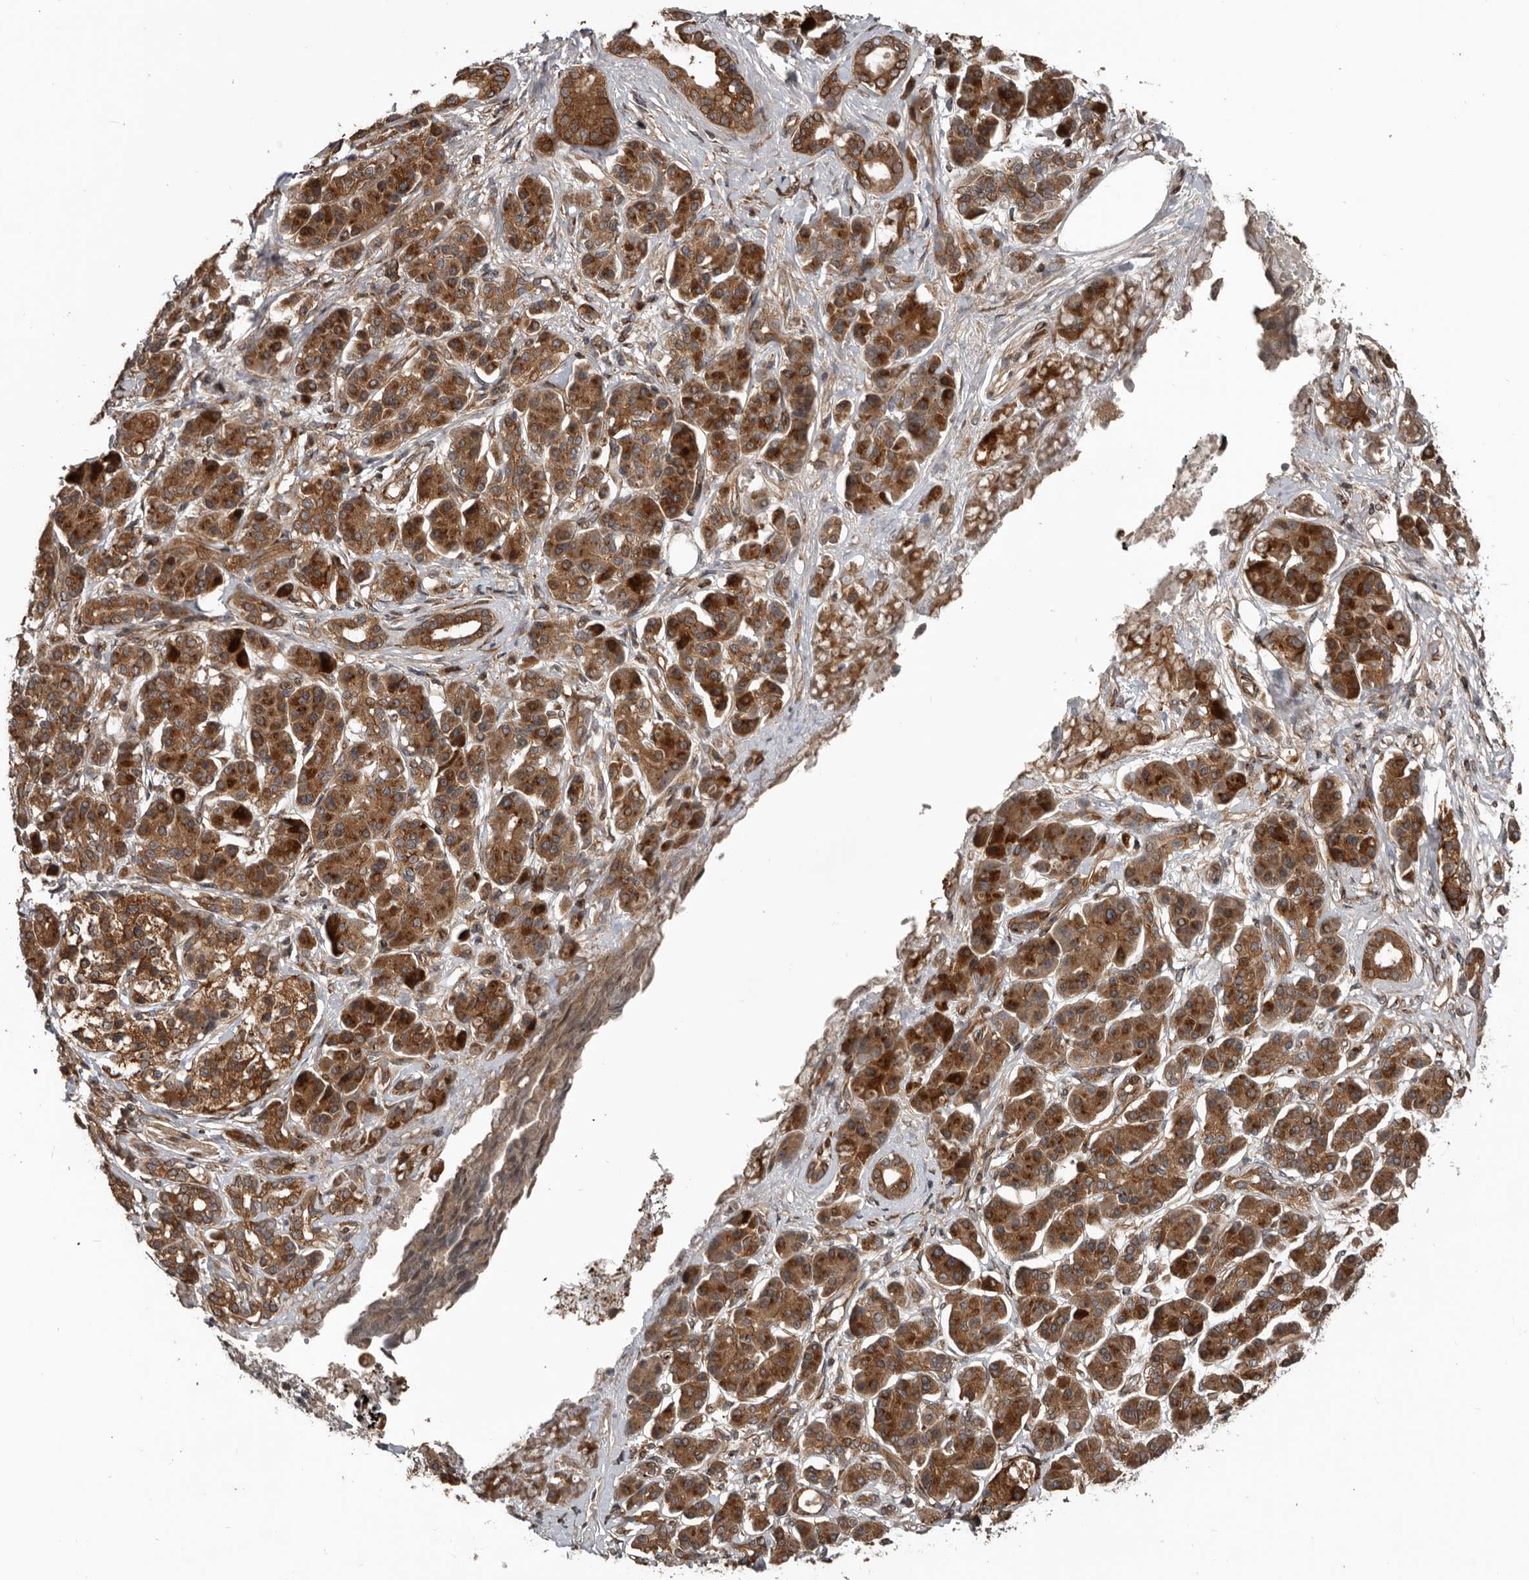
{"staining": {"intensity": "strong", "quantity": ">75%", "location": "cytoplasmic/membranous"}, "tissue": "pancreatic cancer", "cell_type": "Tumor cells", "image_type": "cancer", "snomed": [{"axis": "morphology", "description": "Adenocarcinoma, NOS"}, {"axis": "topography", "description": "Pancreas"}], "caption": "This image reveals pancreatic cancer stained with immunohistochemistry to label a protein in brown. The cytoplasmic/membranous of tumor cells show strong positivity for the protein. Nuclei are counter-stained blue.", "gene": "CCDC190", "patient": {"sex": "female", "age": 56}}